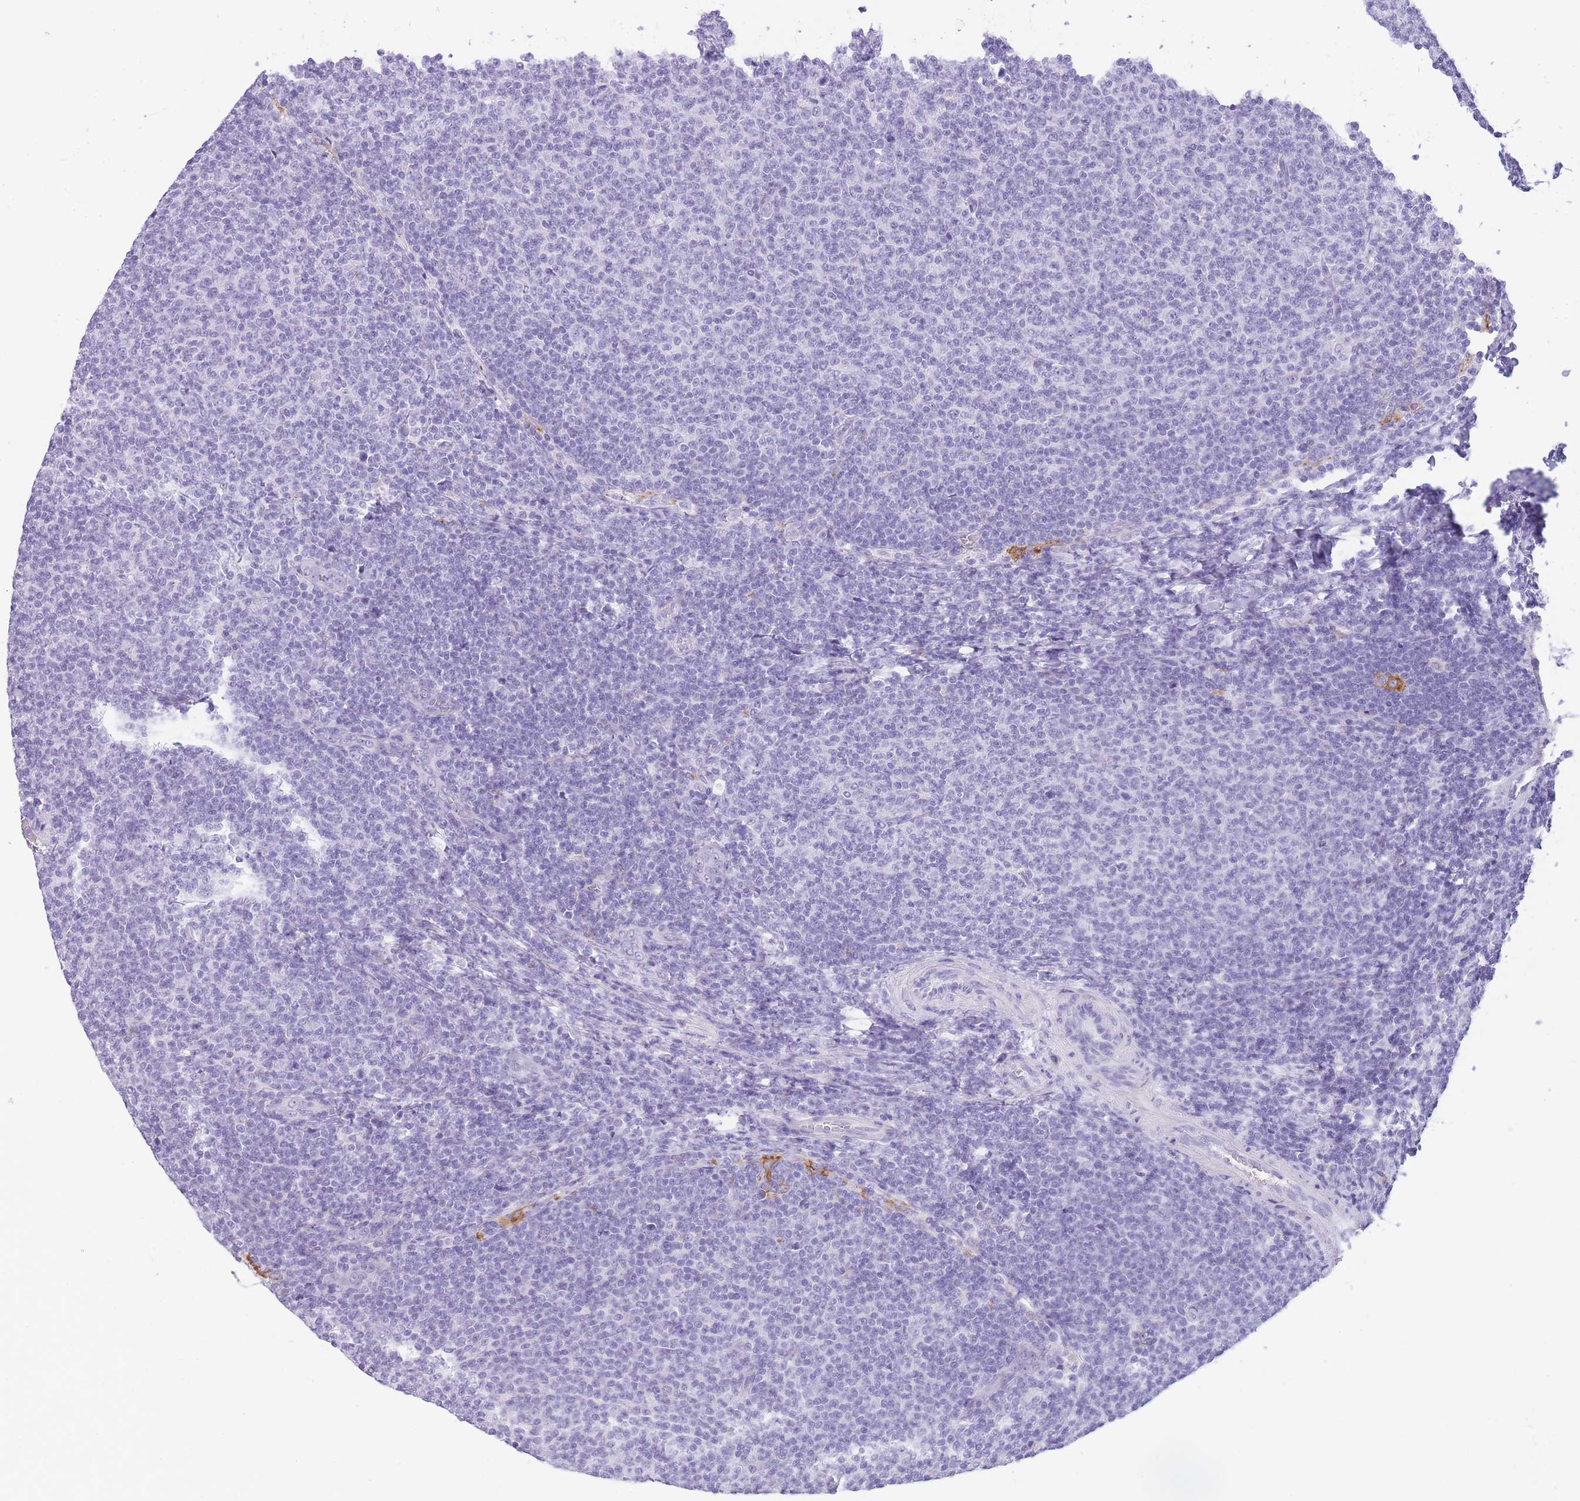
{"staining": {"intensity": "negative", "quantity": "none", "location": "none"}, "tissue": "lymphoma", "cell_type": "Tumor cells", "image_type": "cancer", "snomed": [{"axis": "morphology", "description": "Malignant lymphoma, non-Hodgkin's type, Low grade"}, {"axis": "topography", "description": "Lymph node"}], "caption": "This is a image of IHC staining of malignant lymphoma, non-Hodgkin's type (low-grade), which shows no positivity in tumor cells.", "gene": "RADX", "patient": {"sex": "male", "age": 66}}